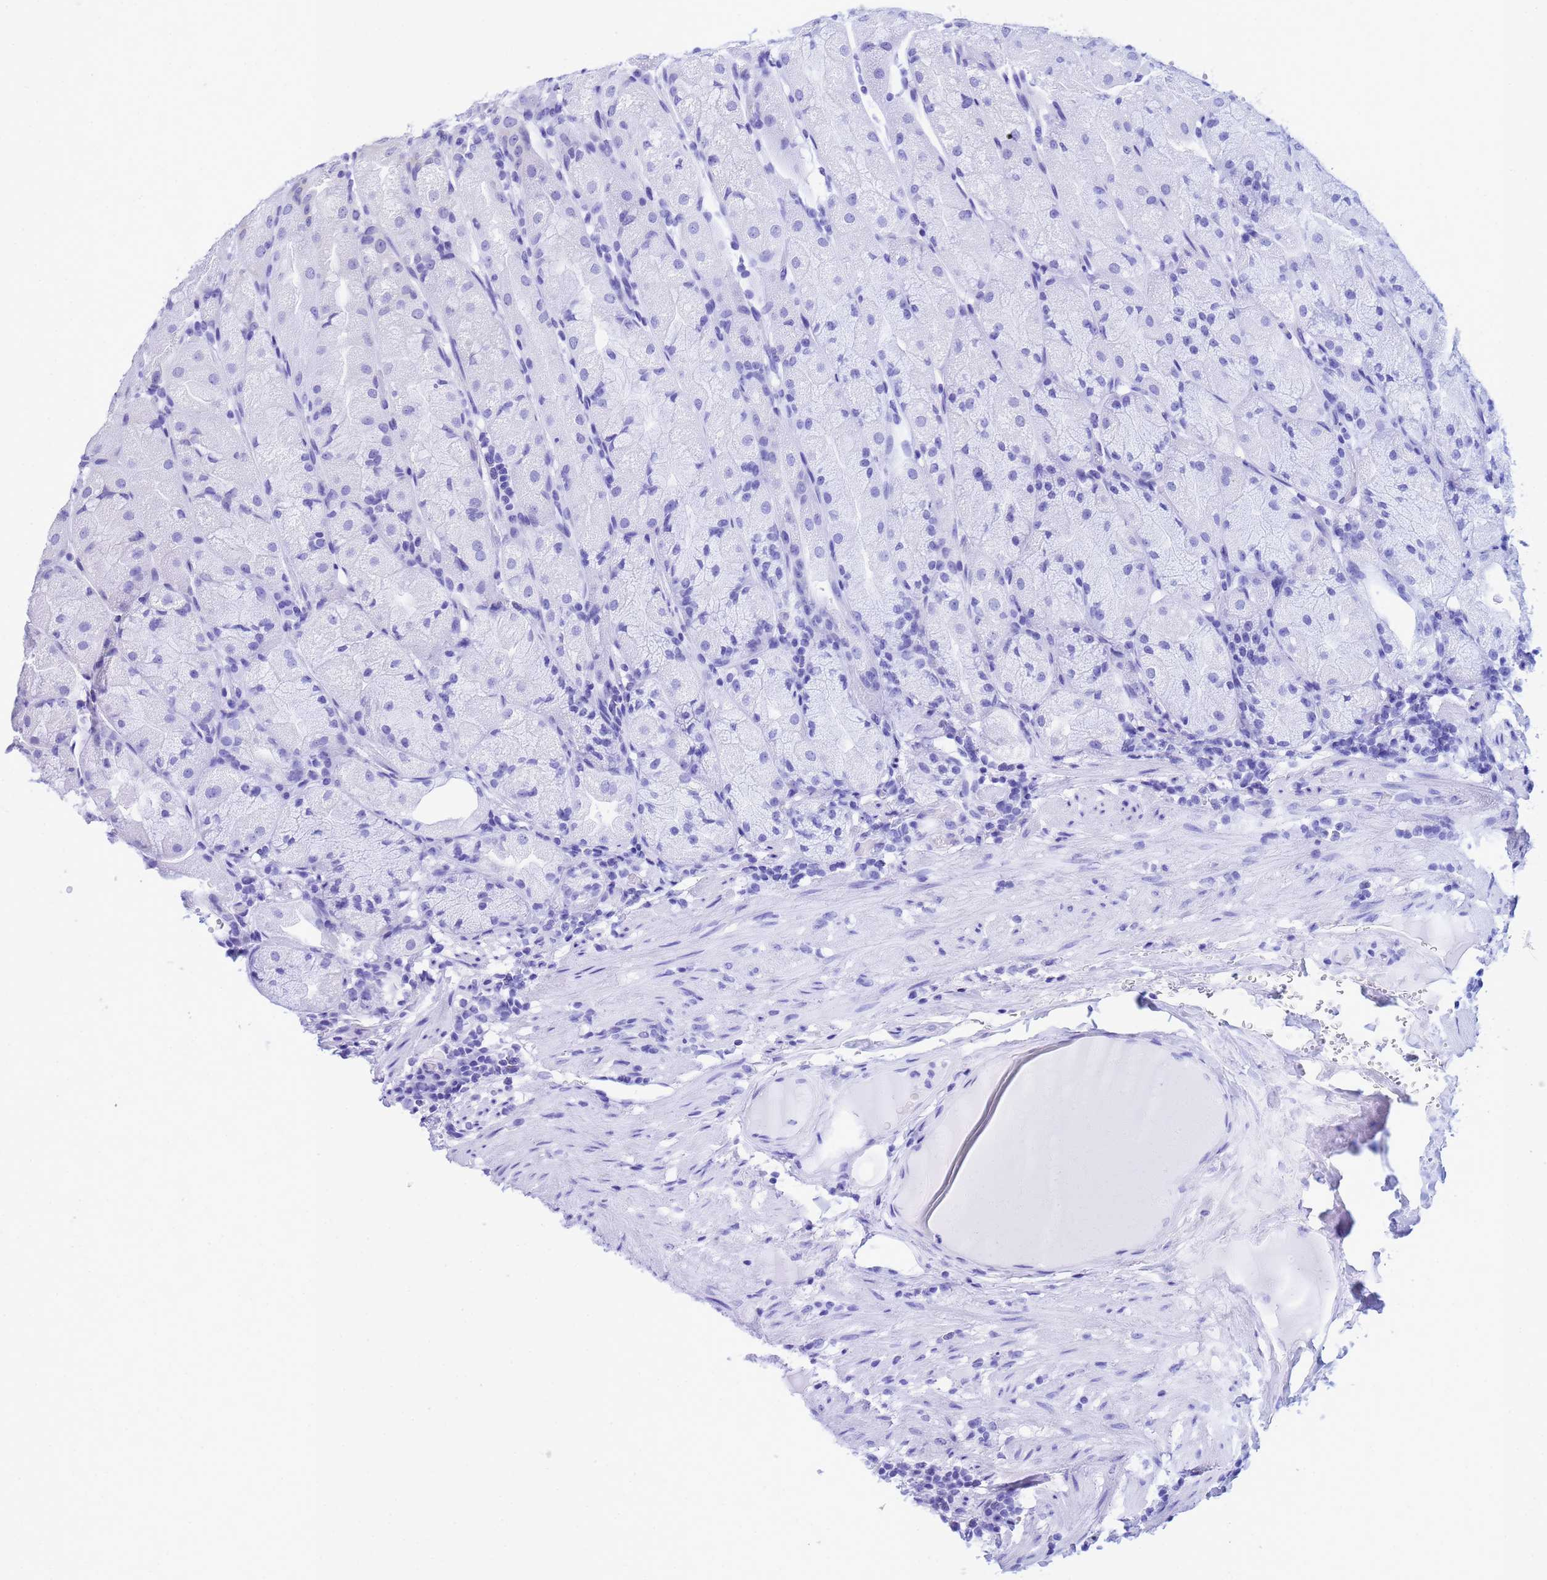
{"staining": {"intensity": "negative", "quantity": "none", "location": "none"}, "tissue": "stomach", "cell_type": "Glandular cells", "image_type": "normal", "snomed": [{"axis": "morphology", "description": "Normal tissue, NOS"}, {"axis": "topography", "description": "Stomach, upper"}], "caption": "High power microscopy image of an IHC image of normal stomach, revealing no significant expression in glandular cells.", "gene": "TRIP6", "patient": {"sex": "male", "age": 52}}